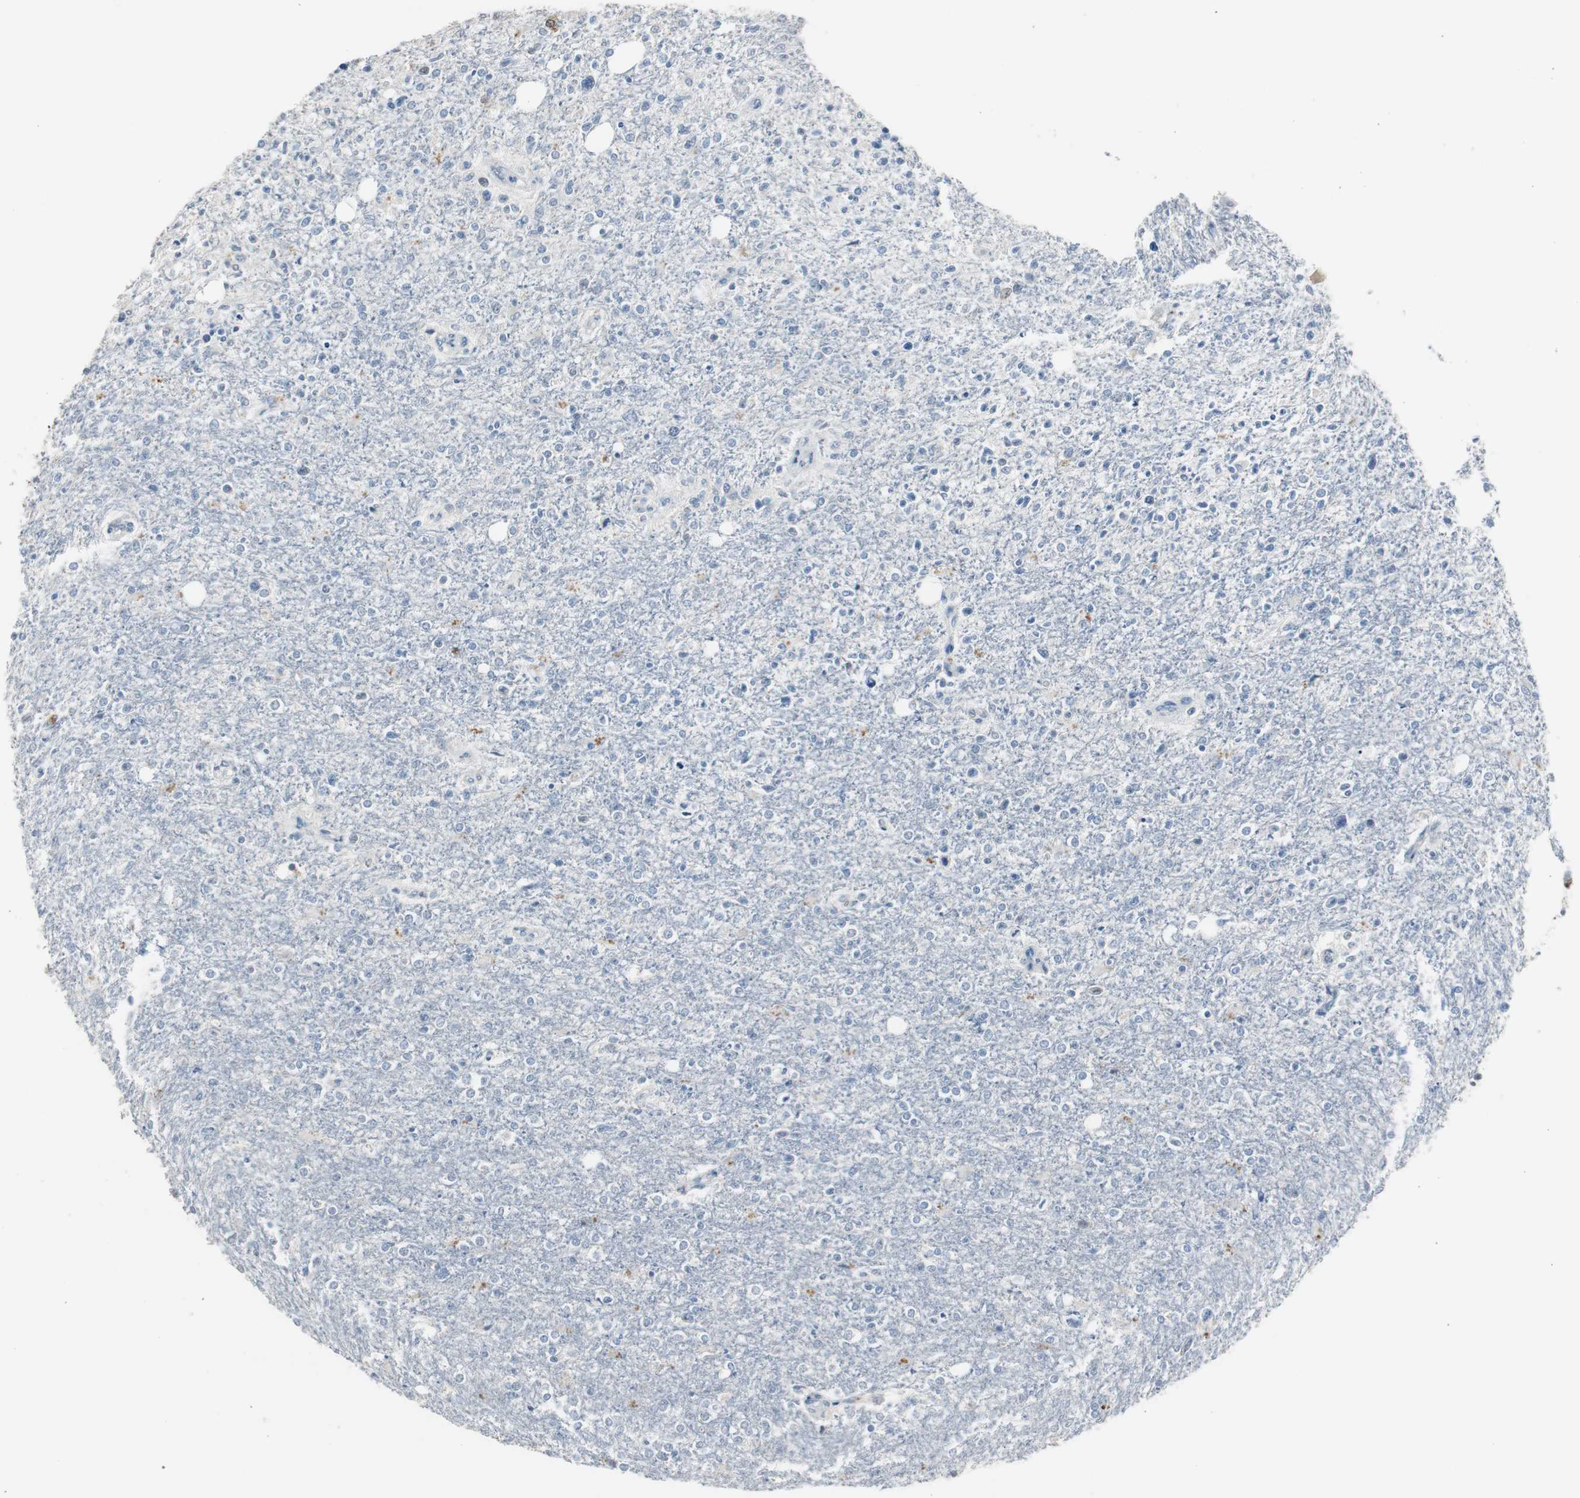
{"staining": {"intensity": "negative", "quantity": "none", "location": "none"}, "tissue": "glioma", "cell_type": "Tumor cells", "image_type": "cancer", "snomed": [{"axis": "morphology", "description": "Glioma, malignant, High grade"}, {"axis": "topography", "description": "Cerebral cortex"}], "caption": "There is no significant expression in tumor cells of malignant glioma (high-grade).", "gene": "TK1", "patient": {"sex": "male", "age": 76}}